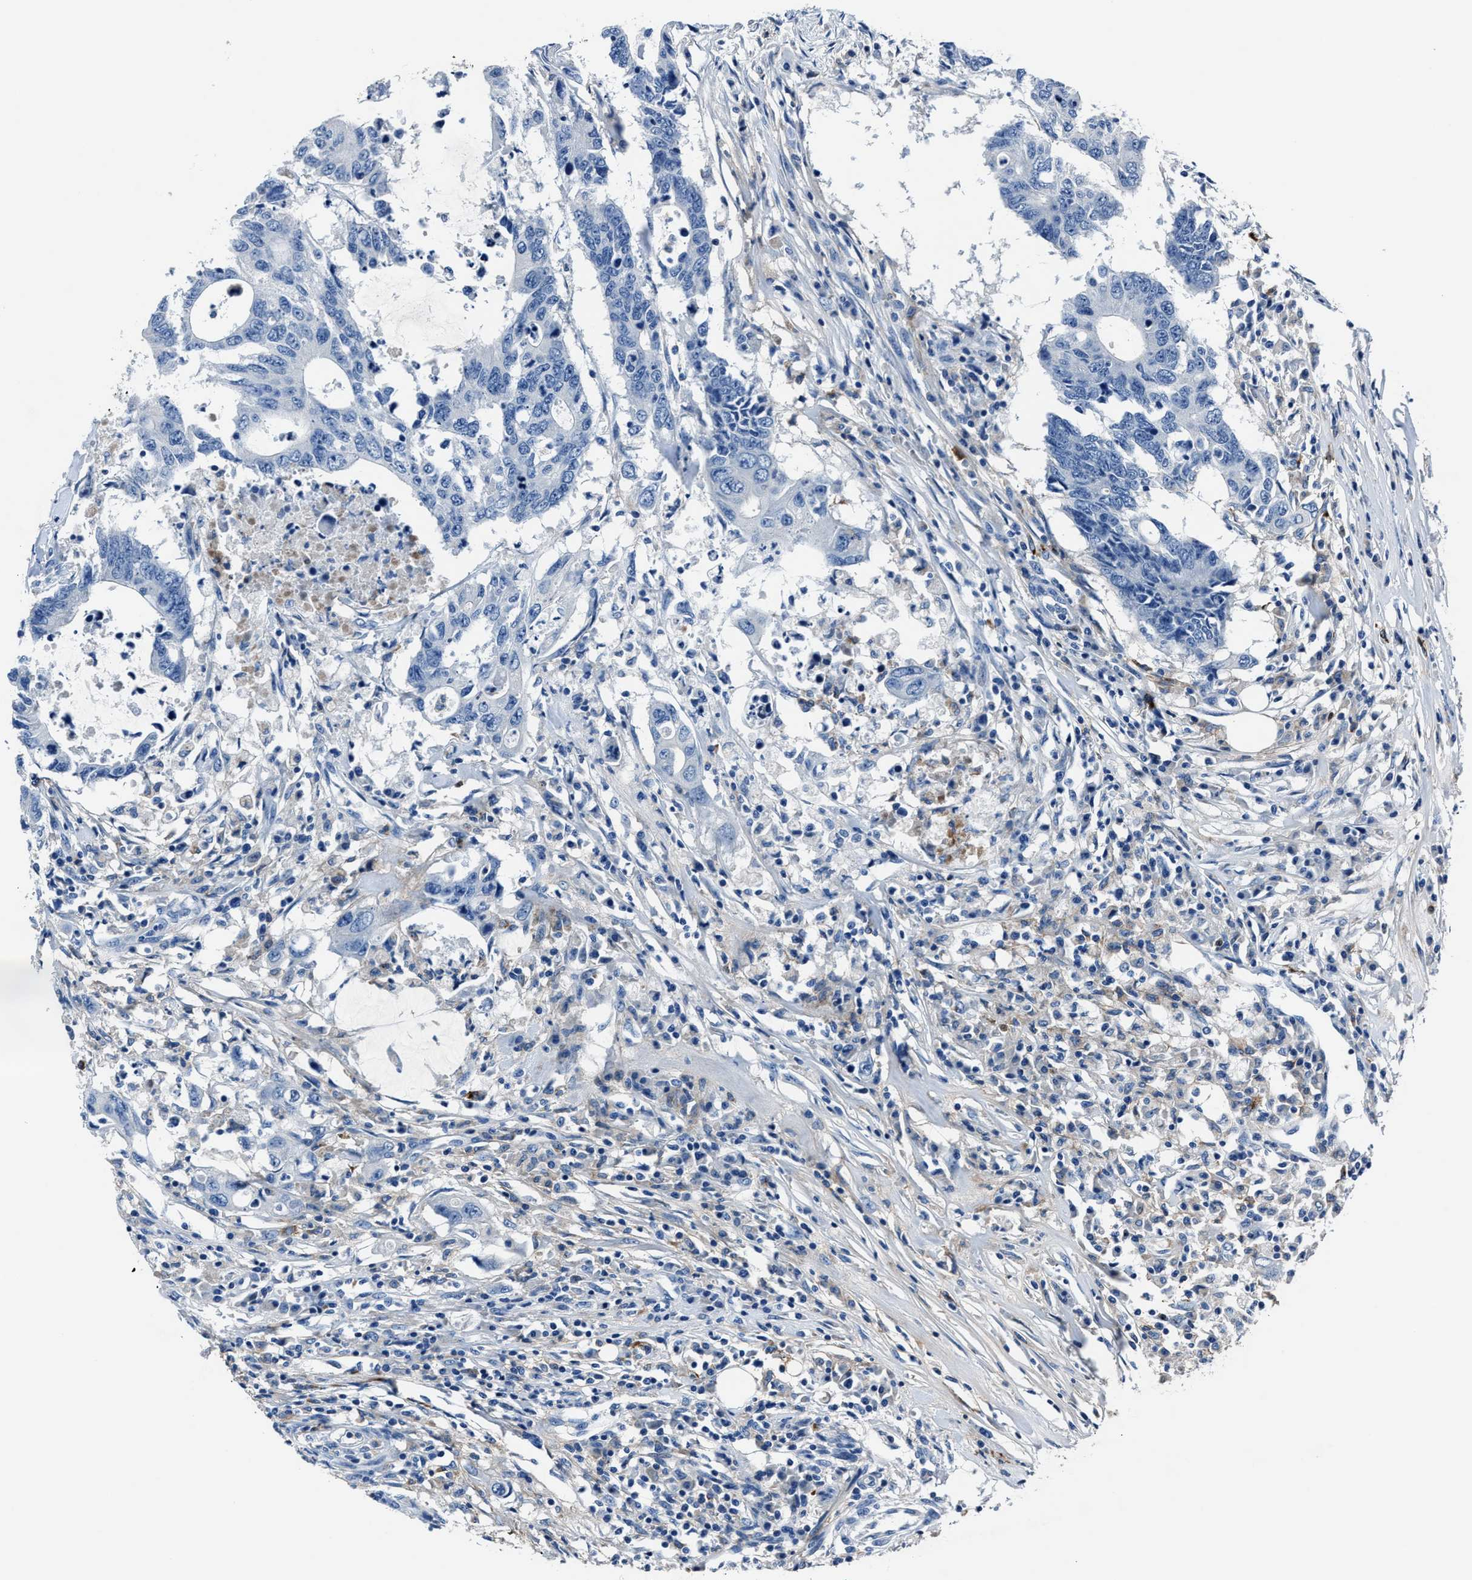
{"staining": {"intensity": "negative", "quantity": "none", "location": "none"}, "tissue": "colorectal cancer", "cell_type": "Tumor cells", "image_type": "cancer", "snomed": [{"axis": "morphology", "description": "Adenocarcinoma, NOS"}, {"axis": "topography", "description": "Colon"}], "caption": "The immunohistochemistry (IHC) image has no significant expression in tumor cells of colorectal adenocarcinoma tissue. Brightfield microscopy of IHC stained with DAB (brown) and hematoxylin (blue), captured at high magnification.", "gene": "FGL2", "patient": {"sex": "male", "age": 71}}